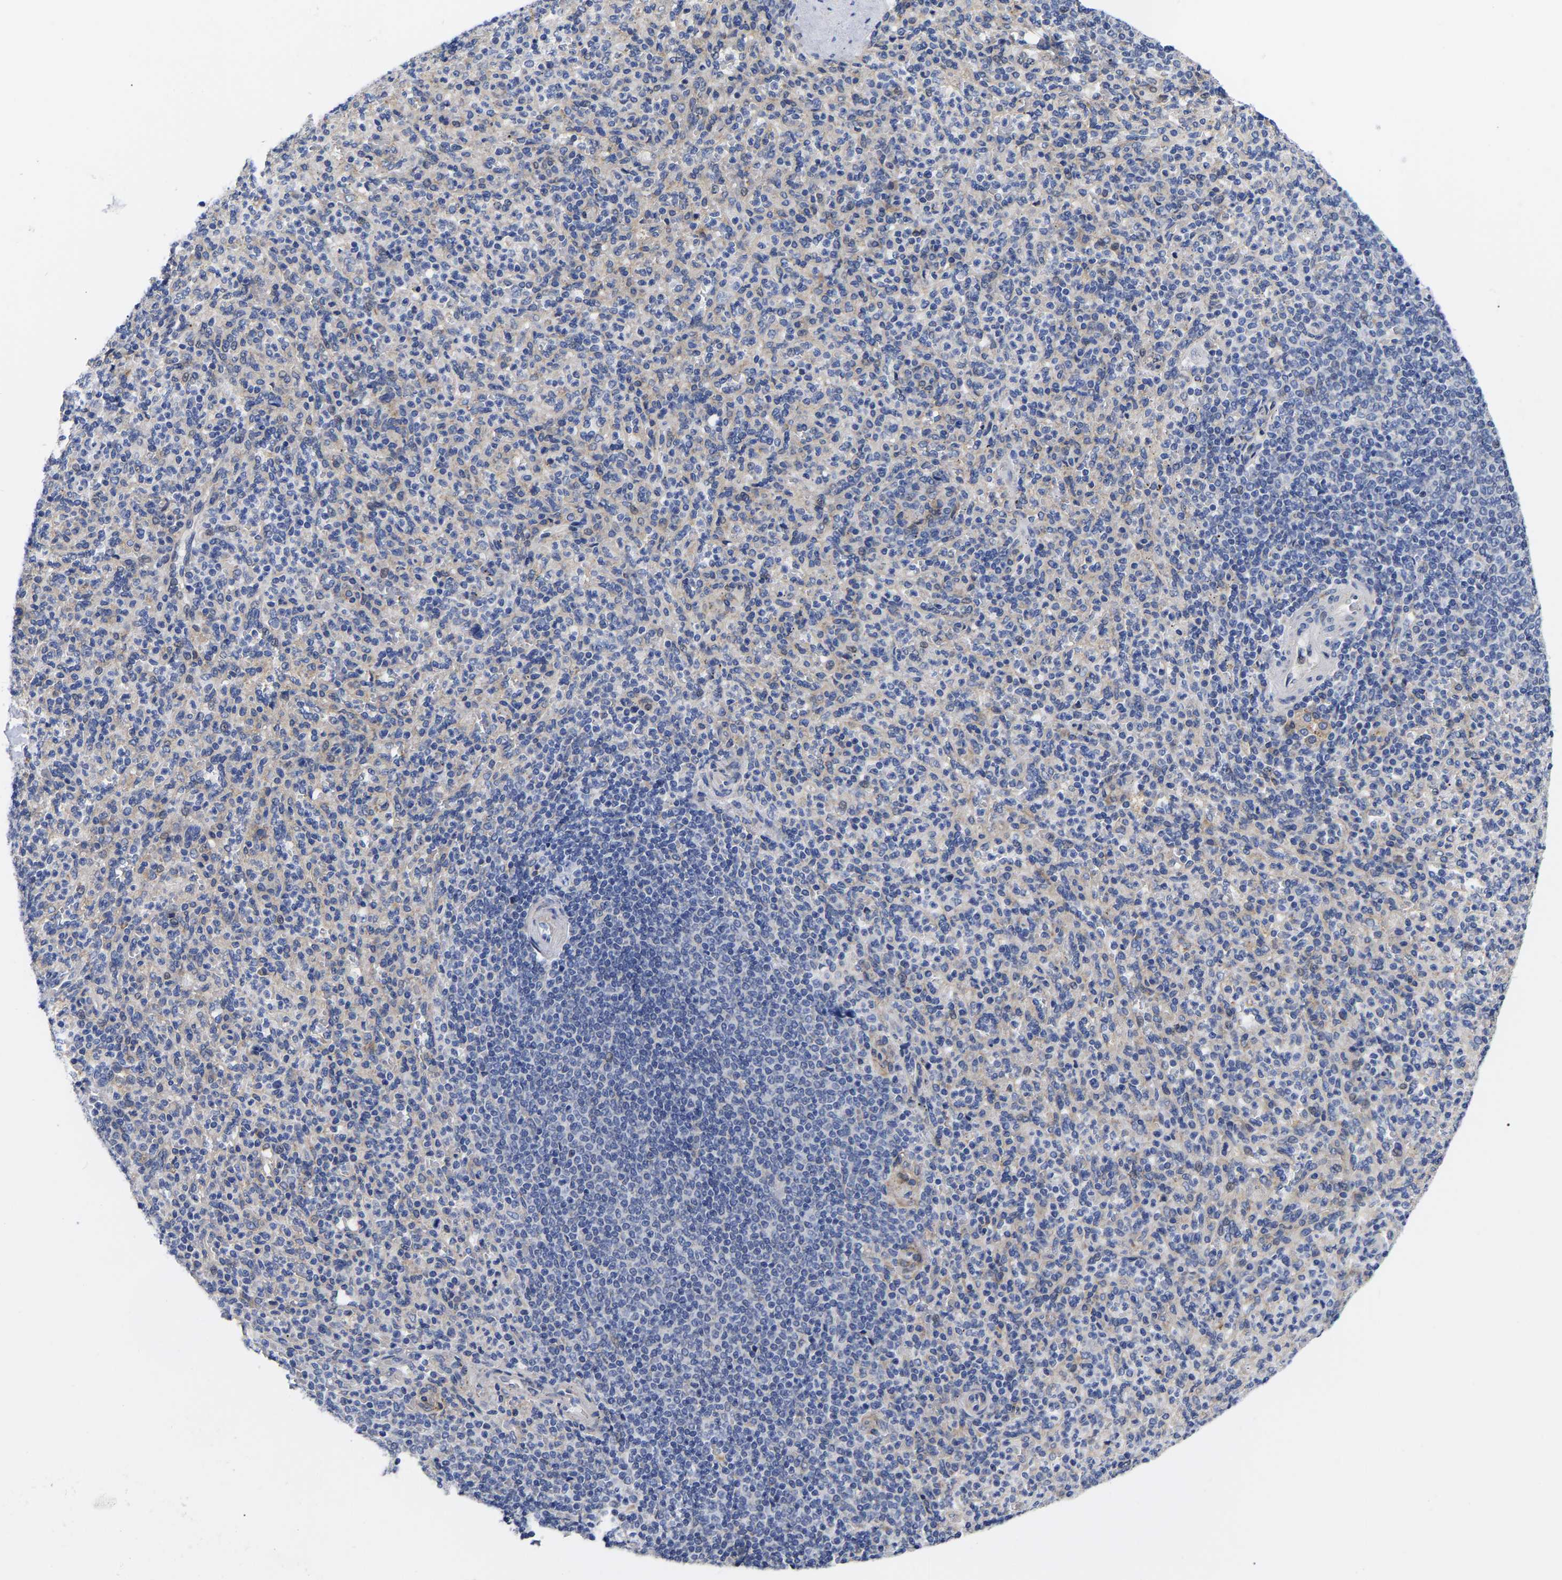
{"staining": {"intensity": "negative", "quantity": "none", "location": "none"}, "tissue": "spleen", "cell_type": "Cells in red pulp", "image_type": "normal", "snomed": [{"axis": "morphology", "description": "Normal tissue, NOS"}, {"axis": "topography", "description": "Spleen"}], "caption": "A micrograph of spleen stained for a protein displays no brown staining in cells in red pulp.", "gene": "CFAP298", "patient": {"sex": "male", "age": 36}}